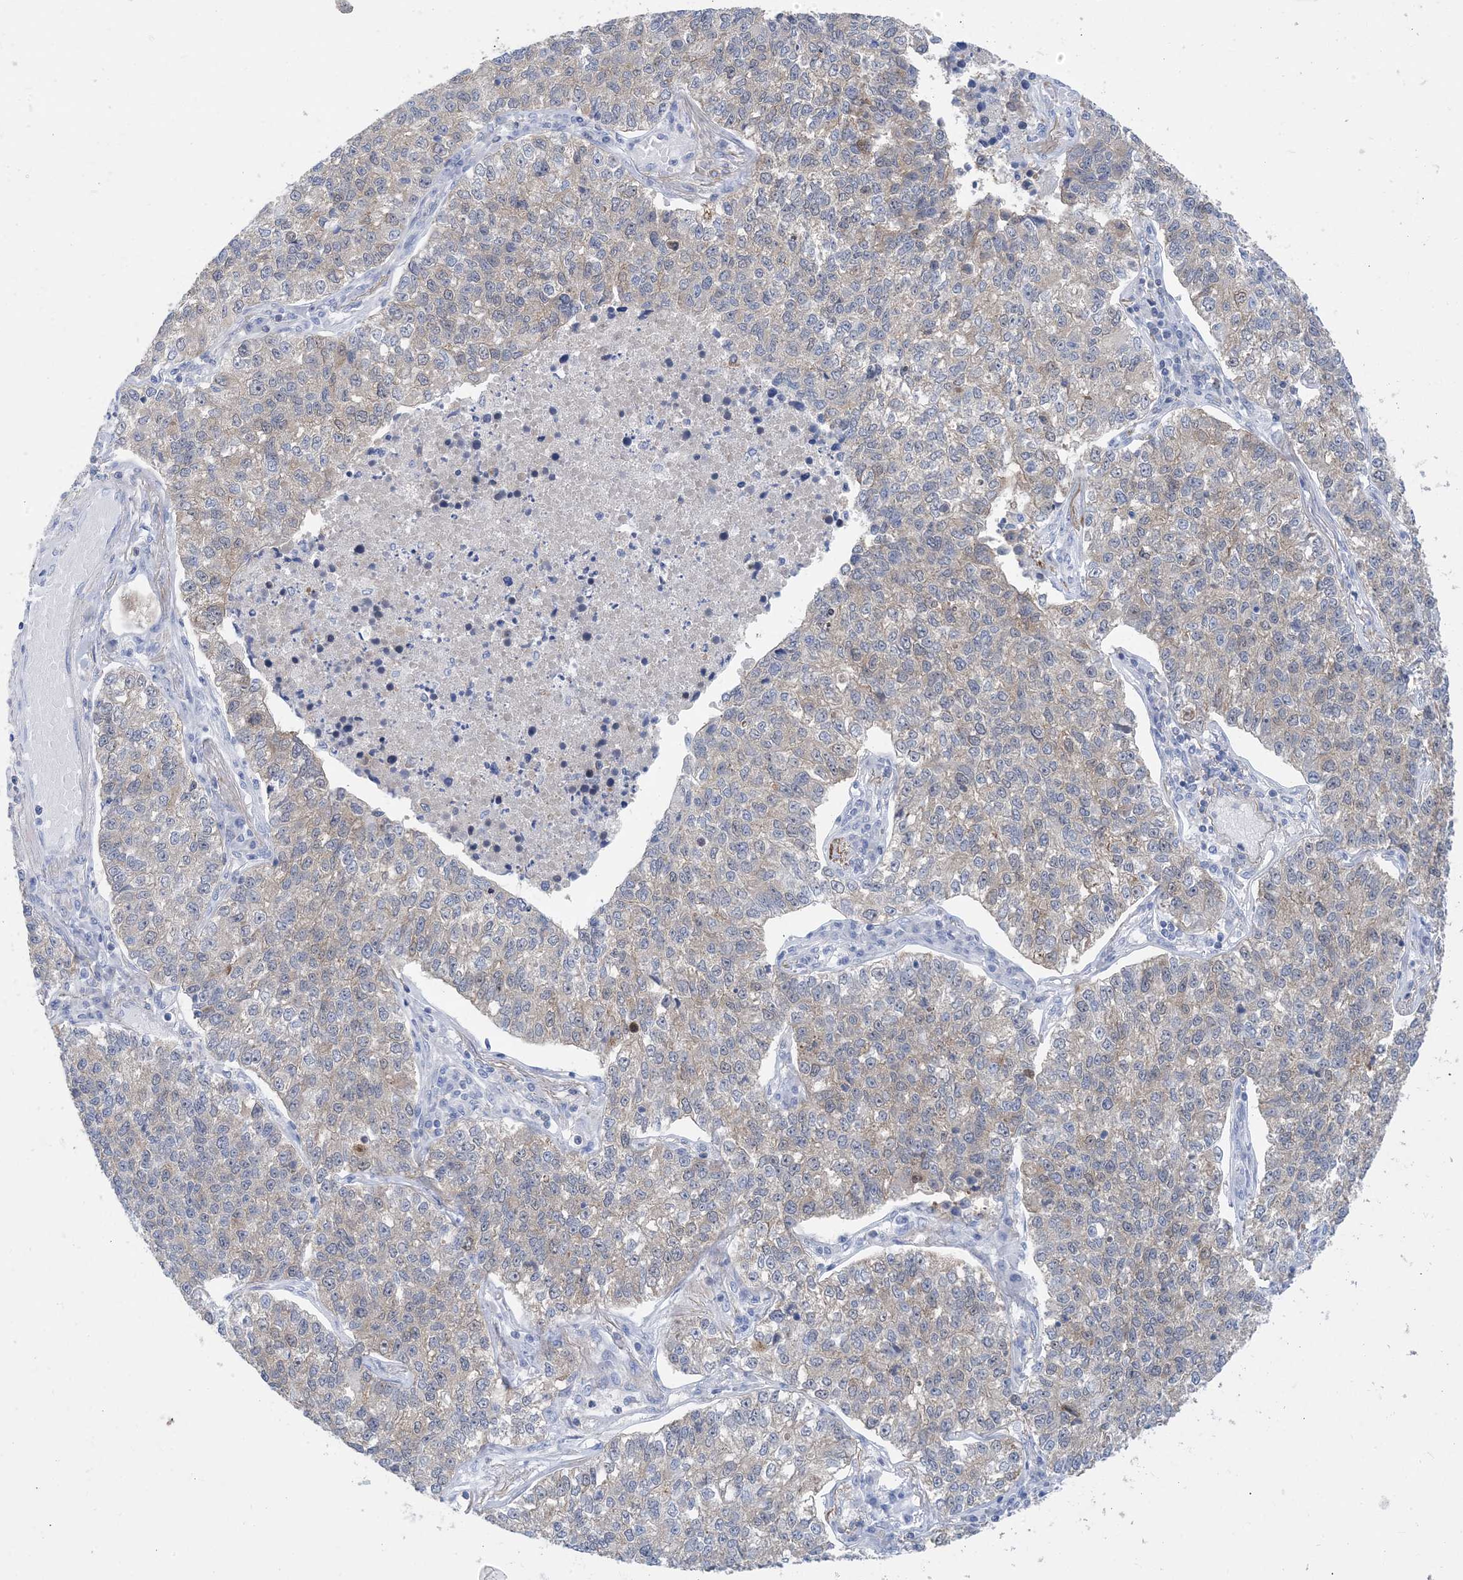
{"staining": {"intensity": "weak", "quantity": "<25%", "location": "cytoplasmic/membranous"}, "tissue": "lung cancer", "cell_type": "Tumor cells", "image_type": "cancer", "snomed": [{"axis": "morphology", "description": "Adenocarcinoma, NOS"}, {"axis": "topography", "description": "Lung"}], "caption": "This histopathology image is of lung cancer (adenocarcinoma) stained with immunohistochemistry (IHC) to label a protein in brown with the nuclei are counter-stained blue. There is no positivity in tumor cells. (DAB IHC, high magnification).", "gene": "SH3YL1", "patient": {"sex": "male", "age": 49}}